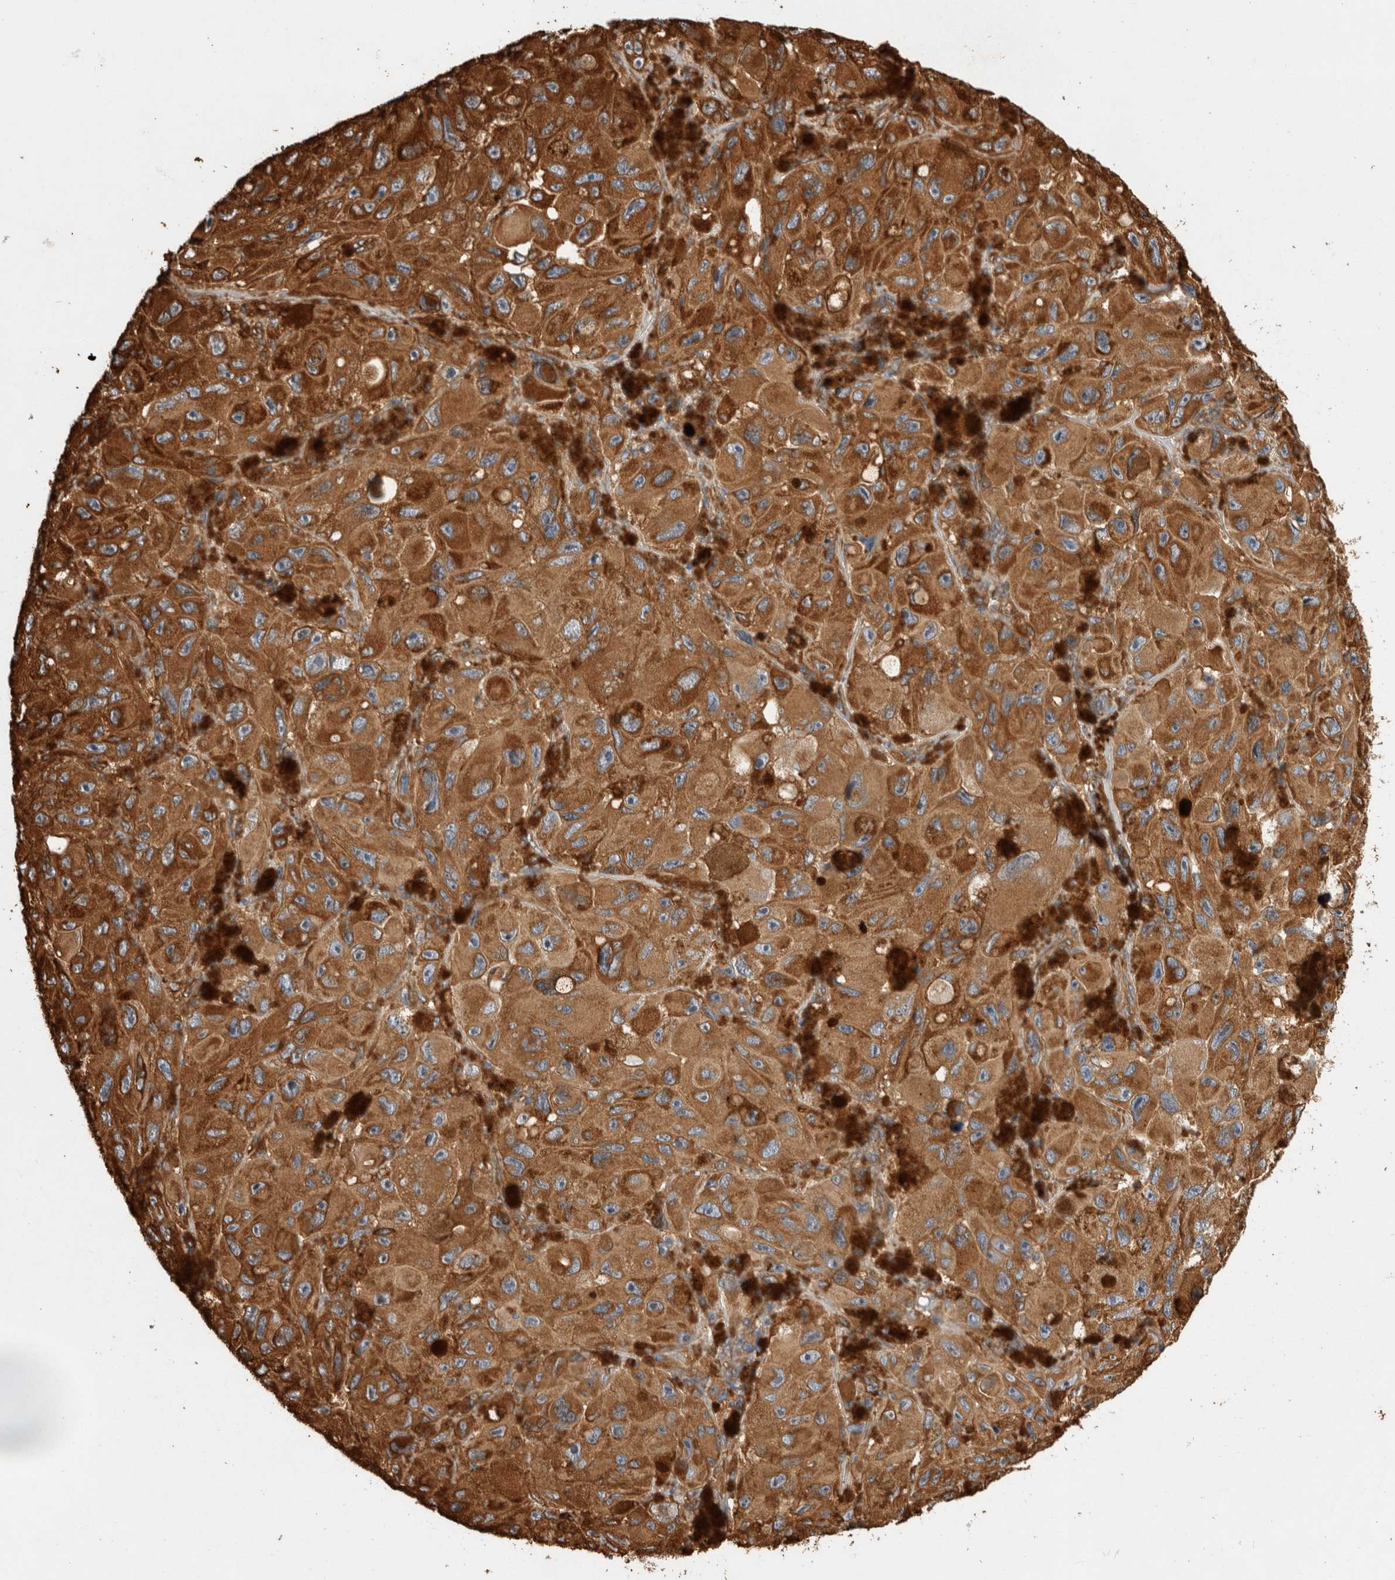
{"staining": {"intensity": "moderate", "quantity": ">75%", "location": "cytoplasmic/membranous"}, "tissue": "melanoma", "cell_type": "Tumor cells", "image_type": "cancer", "snomed": [{"axis": "morphology", "description": "Malignant melanoma, NOS"}, {"axis": "topography", "description": "Skin"}], "caption": "Melanoma stained with IHC demonstrates moderate cytoplasmic/membranous expression in about >75% of tumor cells.", "gene": "ZNF397", "patient": {"sex": "female", "age": 73}}